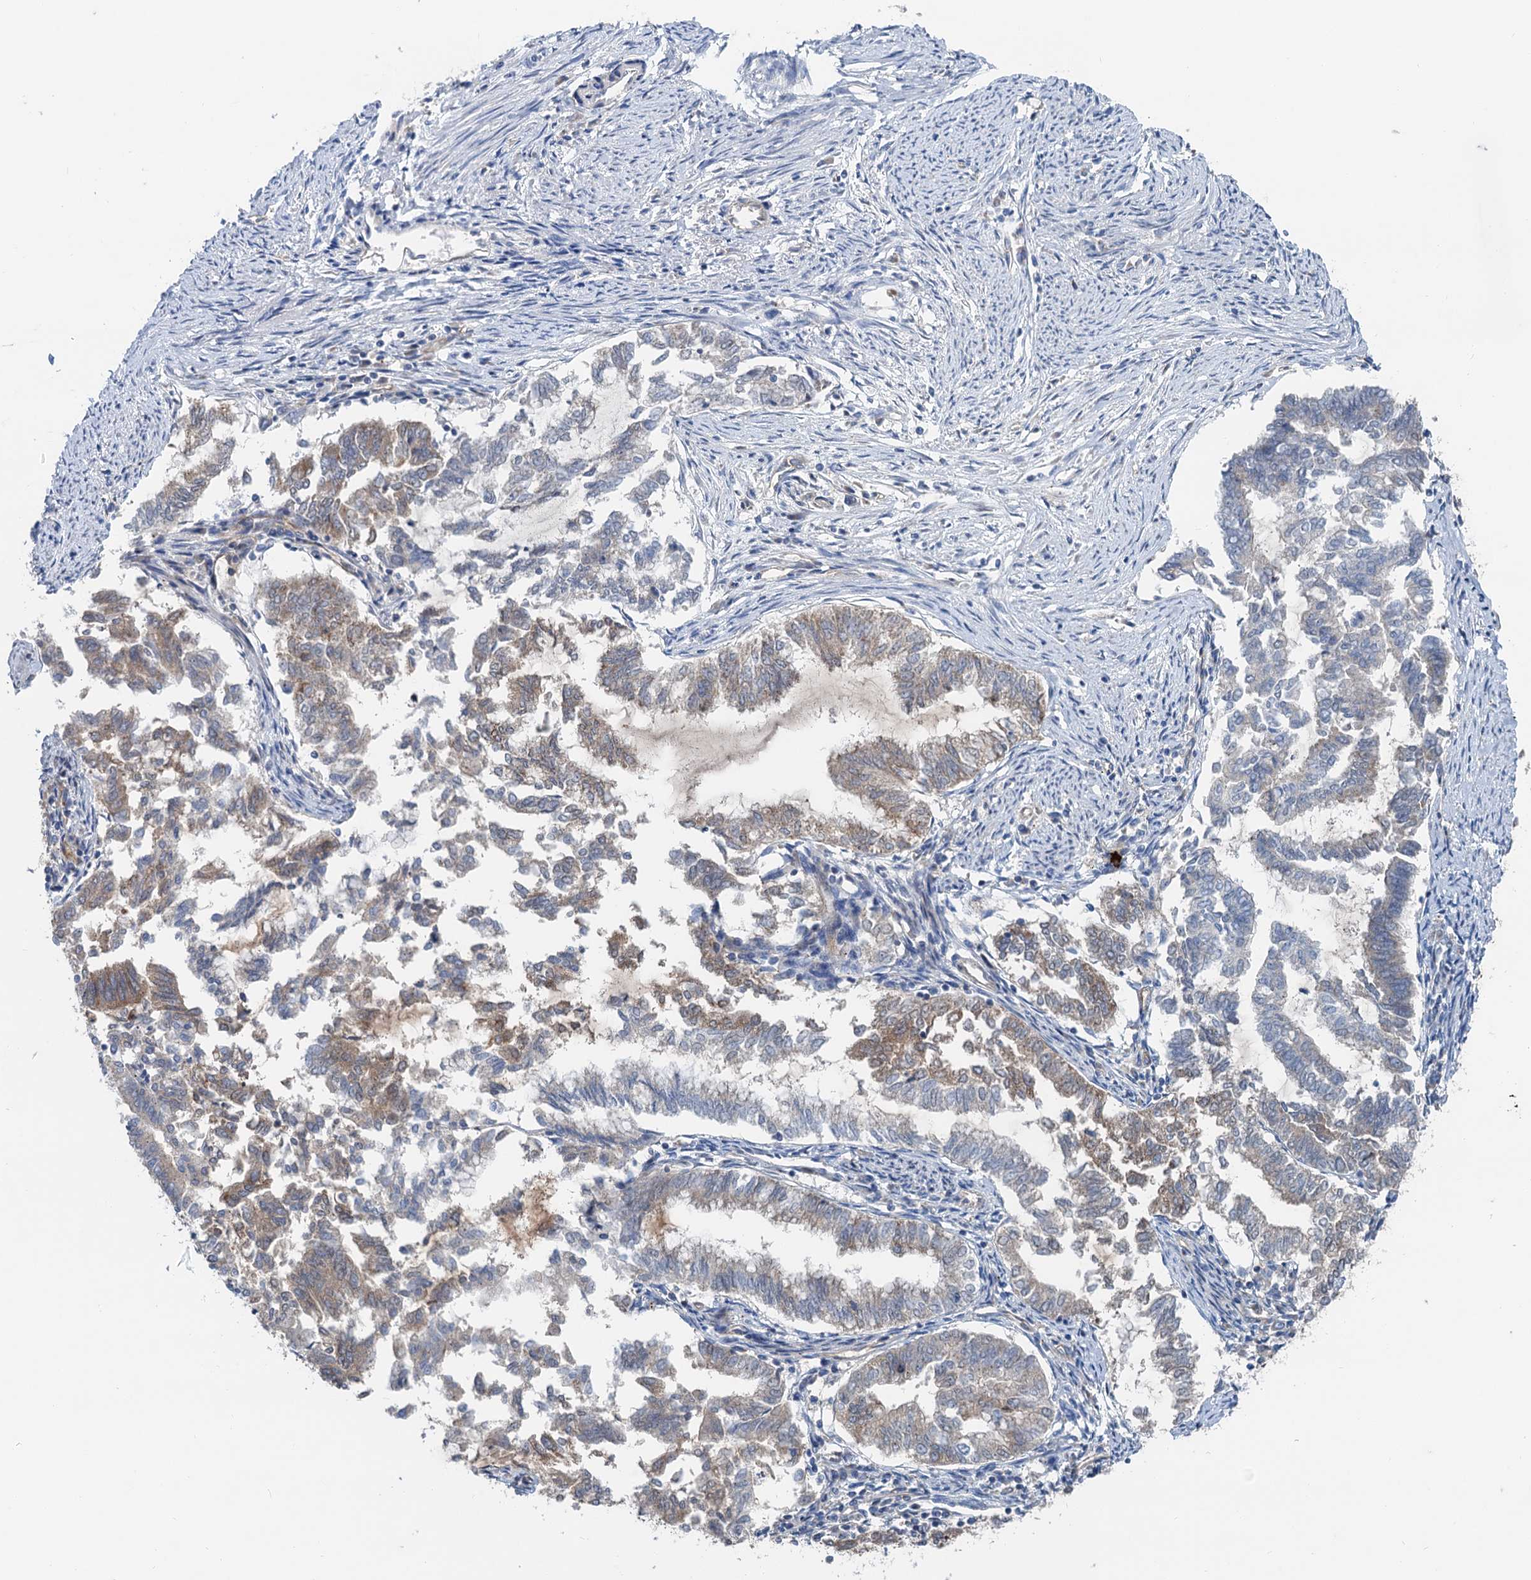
{"staining": {"intensity": "weak", "quantity": "25%-75%", "location": "cytoplasmic/membranous"}, "tissue": "endometrial cancer", "cell_type": "Tumor cells", "image_type": "cancer", "snomed": [{"axis": "morphology", "description": "Adenocarcinoma, NOS"}, {"axis": "topography", "description": "Endometrium"}], "caption": "Endometrial cancer stained for a protein (brown) demonstrates weak cytoplasmic/membranous positive positivity in approximately 25%-75% of tumor cells.", "gene": "ANKRD26", "patient": {"sex": "female", "age": 79}}